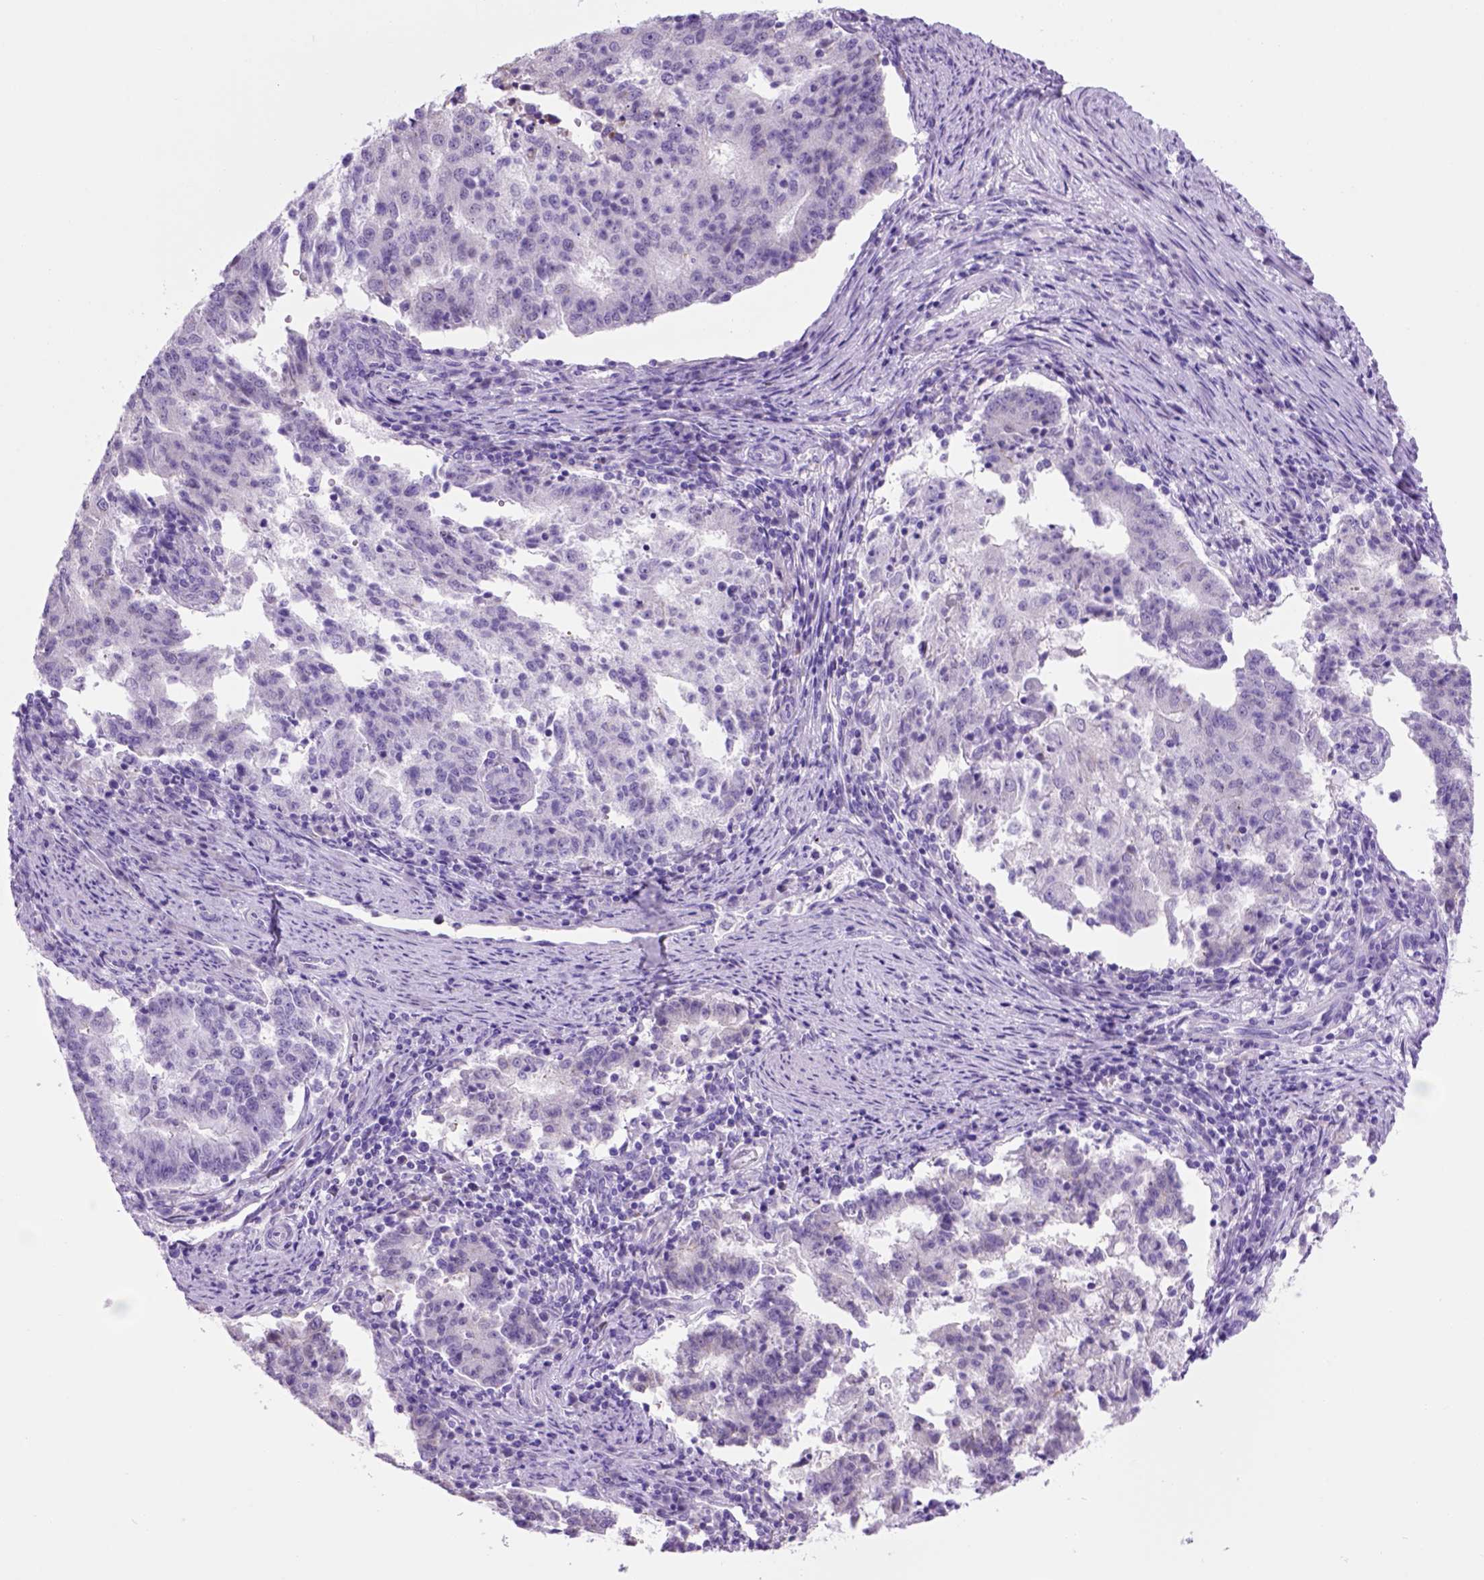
{"staining": {"intensity": "negative", "quantity": "none", "location": "none"}, "tissue": "endometrial cancer", "cell_type": "Tumor cells", "image_type": "cancer", "snomed": [{"axis": "morphology", "description": "Adenocarcinoma, NOS"}, {"axis": "topography", "description": "Endometrium"}], "caption": "Tumor cells show no significant positivity in endometrial adenocarcinoma.", "gene": "HHIPL2", "patient": {"sex": "female", "age": 82}}